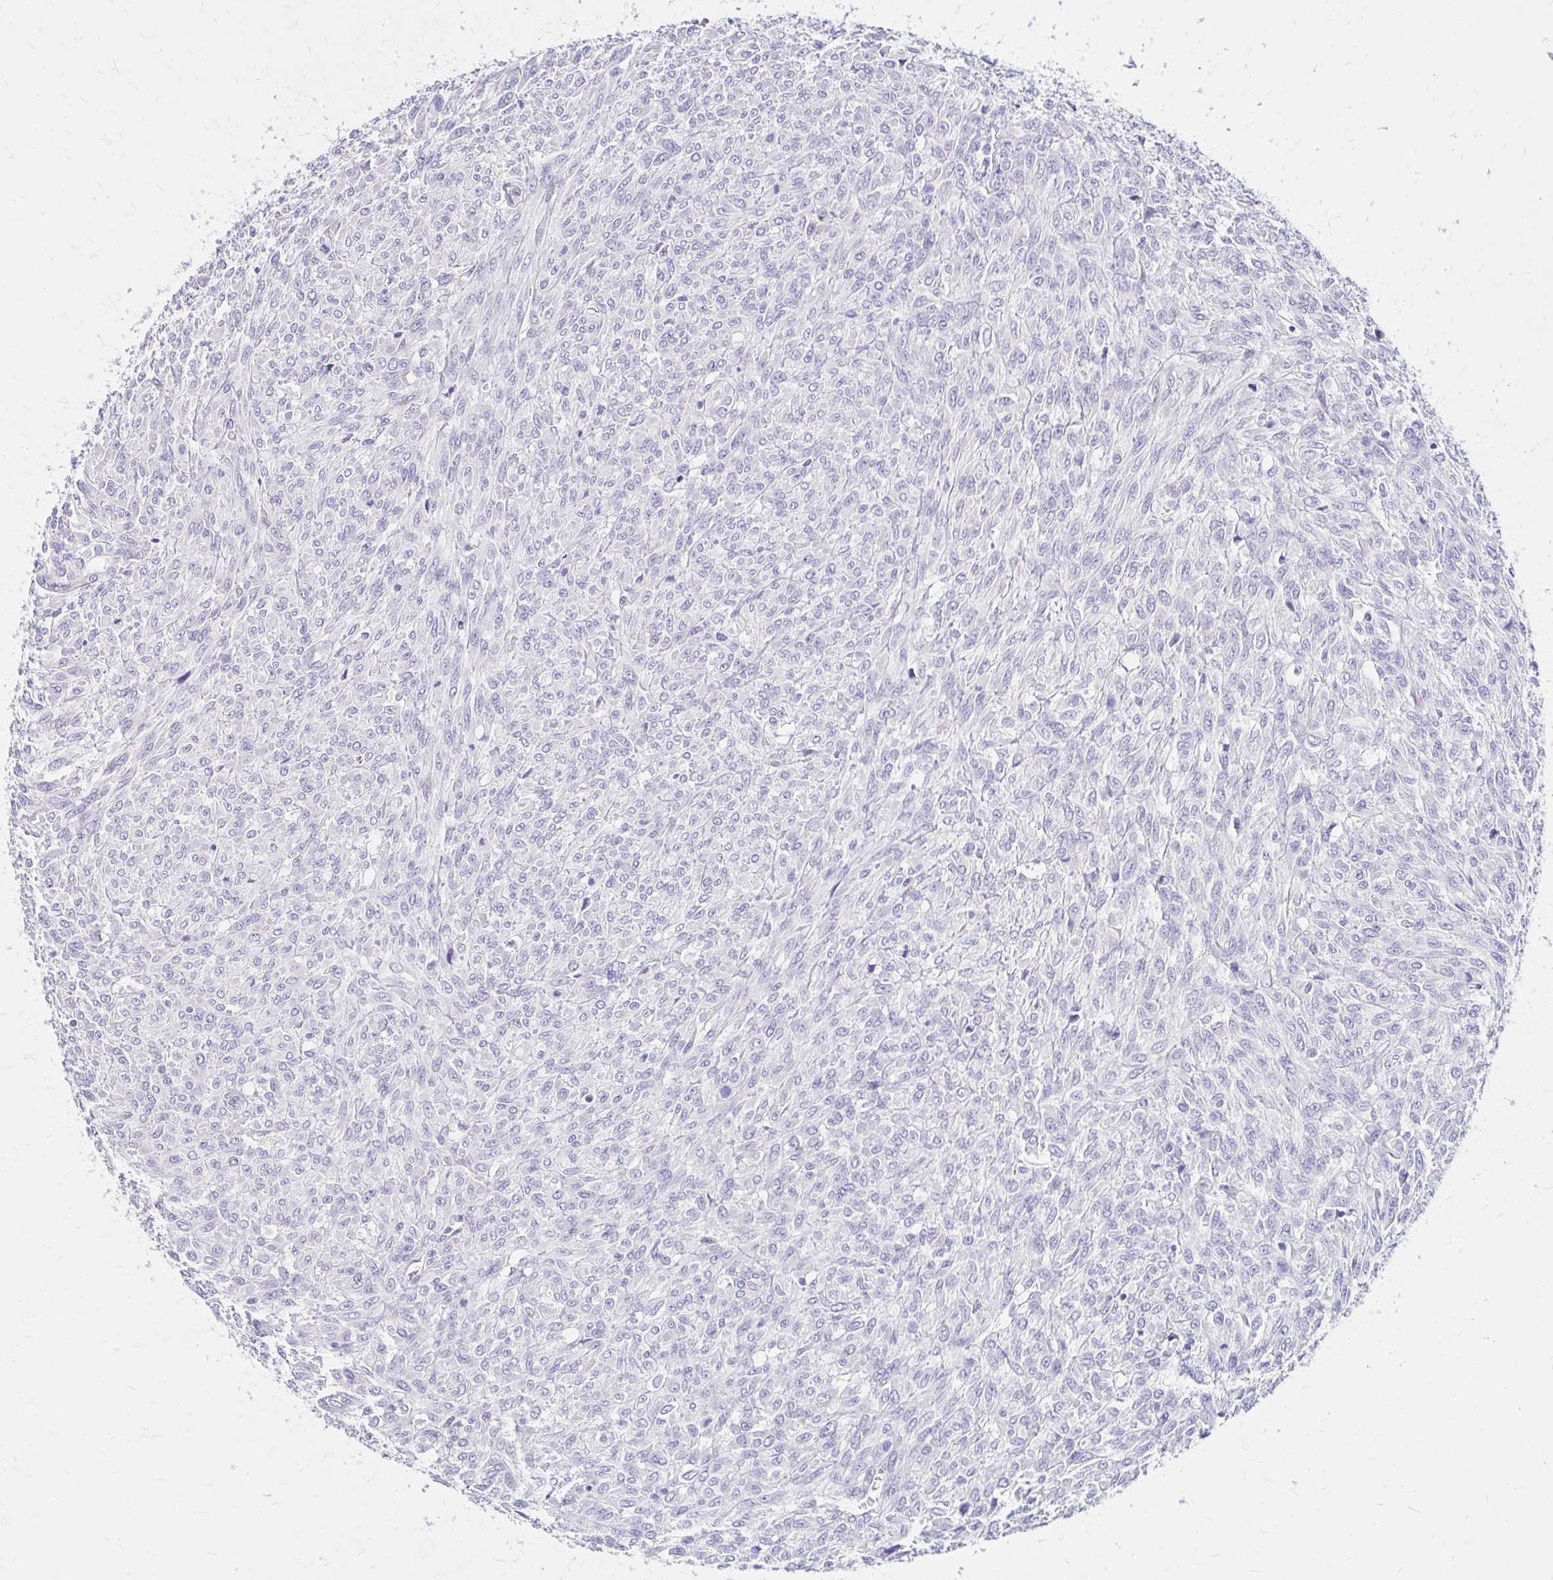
{"staining": {"intensity": "negative", "quantity": "none", "location": "none"}, "tissue": "renal cancer", "cell_type": "Tumor cells", "image_type": "cancer", "snomed": [{"axis": "morphology", "description": "Adenocarcinoma, NOS"}, {"axis": "topography", "description": "Kidney"}], "caption": "Immunohistochemical staining of human renal cancer displays no significant staining in tumor cells.", "gene": "AZGP1", "patient": {"sex": "male", "age": 58}}